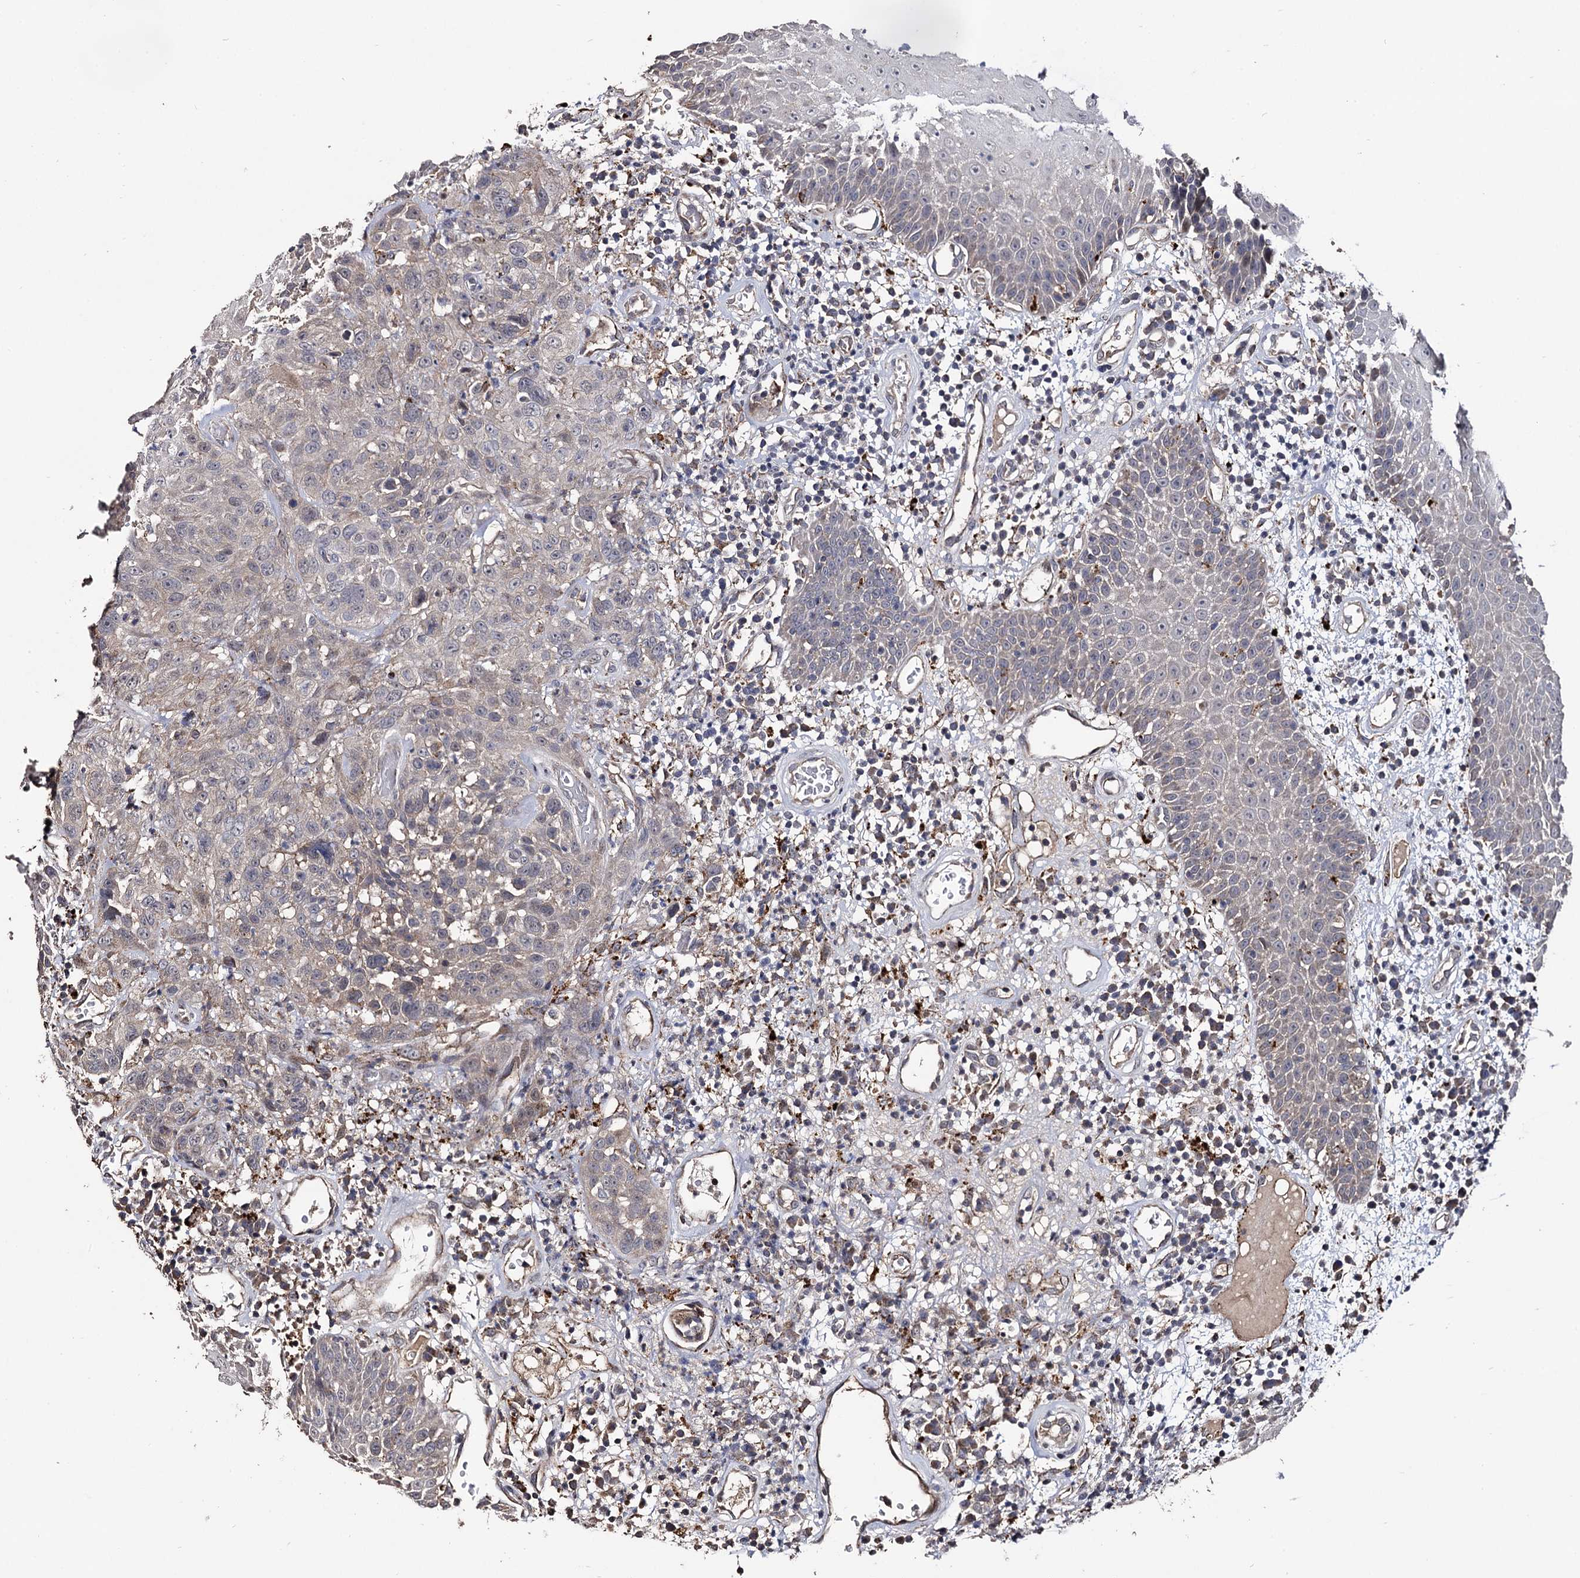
{"staining": {"intensity": "moderate", "quantity": "25%-75%", "location": "nuclear"}, "tissue": "oral mucosa", "cell_type": "Squamous epithelial cells", "image_type": "normal", "snomed": [{"axis": "morphology", "description": "Normal tissue, NOS"}, {"axis": "topography", "description": "Skeletal muscle"}, {"axis": "topography", "description": "Oral tissue"}, {"axis": "topography", "description": "Salivary gland"}, {"axis": "topography", "description": "Peripheral nerve tissue"}], "caption": "Immunohistochemical staining of unremarkable oral mucosa reveals medium levels of moderate nuclear positivity in about 25%-75% of squamous epithelial cells.", "gene": "MICAL2", "patient": {"sex": "male", "age": 54}}